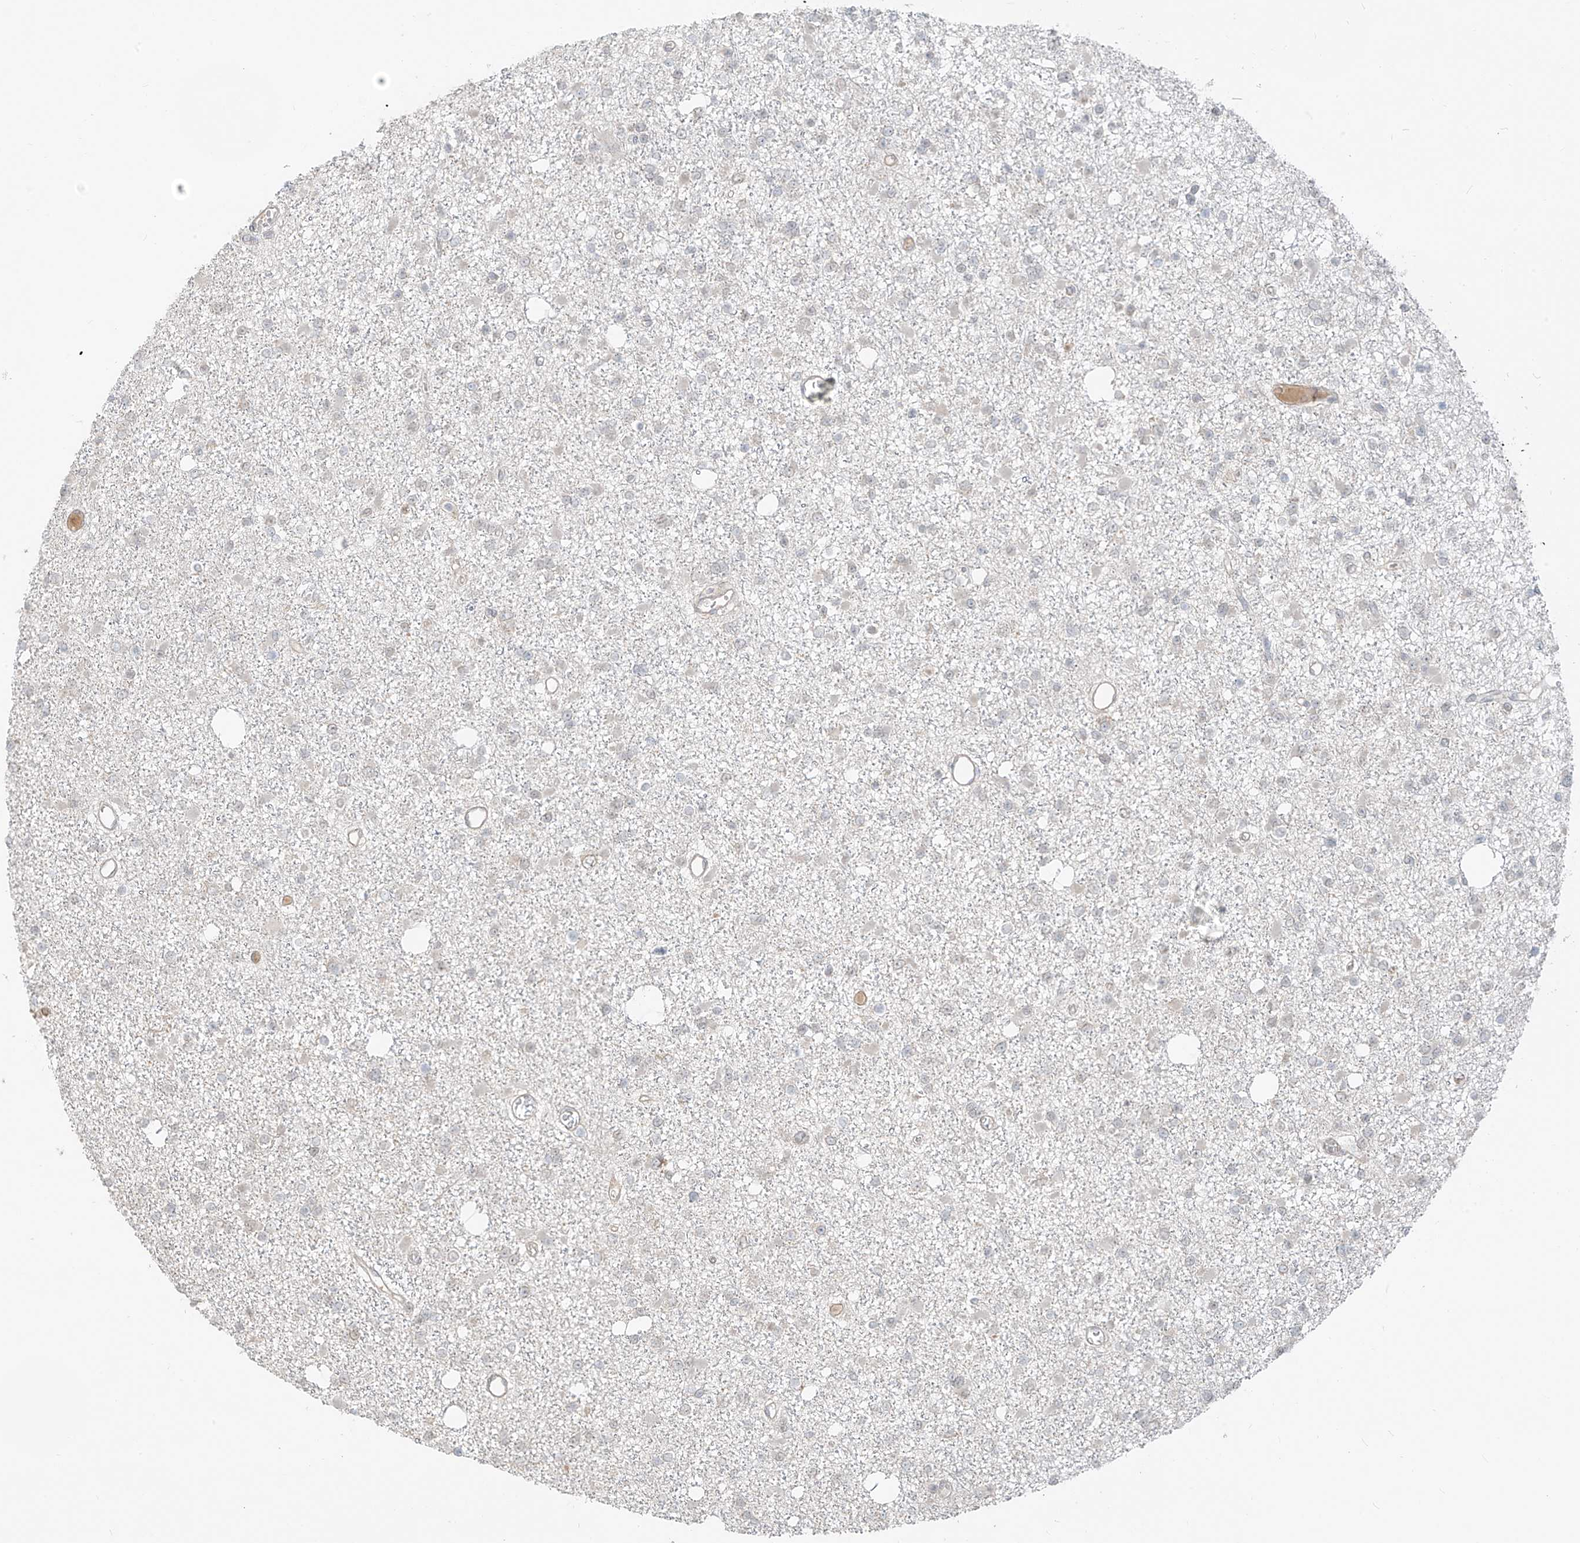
{"staining": {"intensity": "negative", "quantity": "none", "location": "none"}, "tissue": "glioma", "cell_type": "Tumor cells", "image_type": "cancer", "snomed": [{"axis": "morphology", "description": "Glioma, malignant, Low grade"}, {"axis": "topography", "description": "Brain"}], "caption": "Glioma stained for a protein using IHC shows no staining tumor cells.", "gene": "ABCD1", "patient": {"sex": "female", "age": 22}}